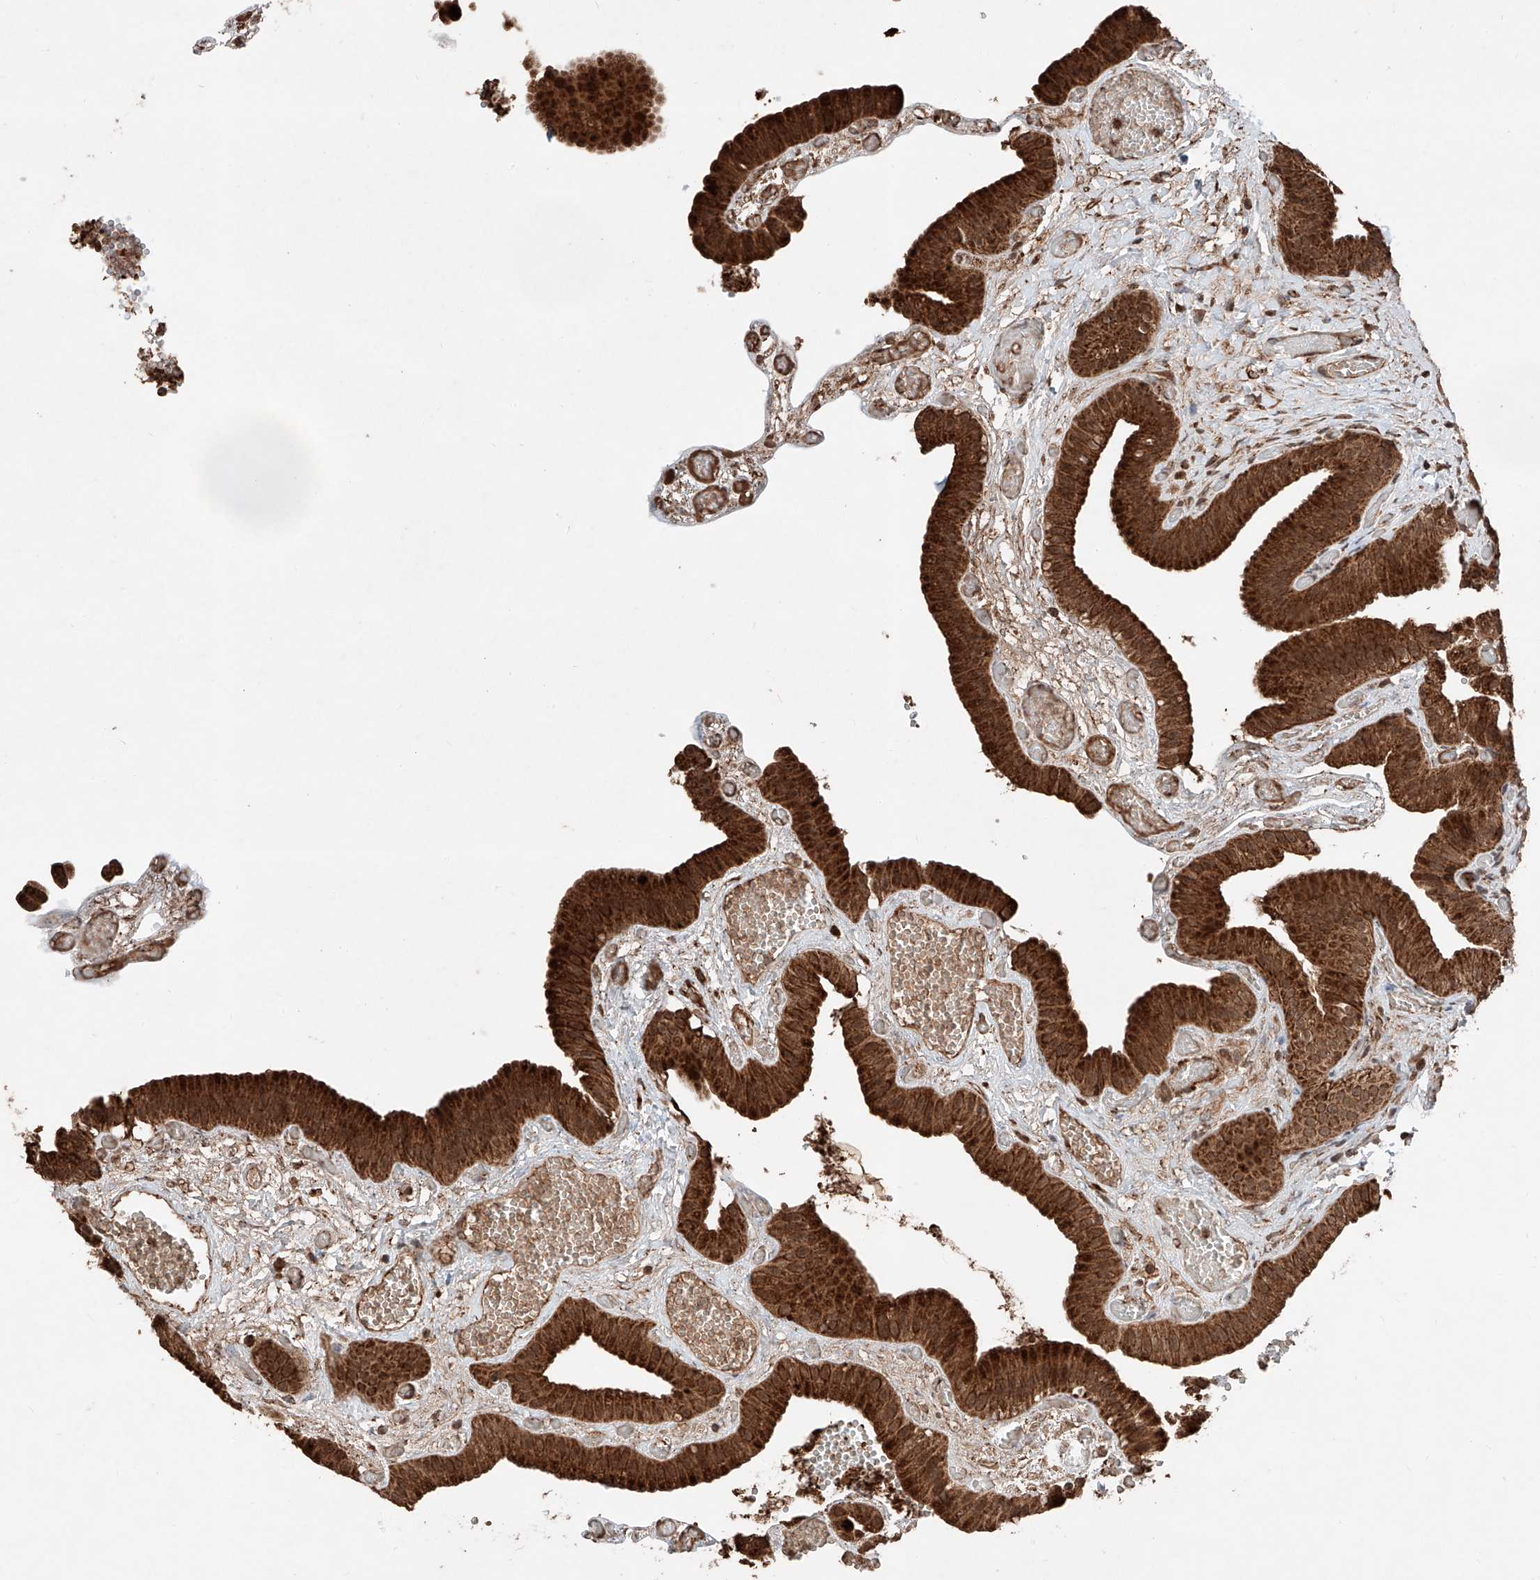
{"staining": {"intensity": "strong", "quantity": ">75%", "location": "cytoplasmic/membranous,nuclear"}, "tissue": "gallbladder", "cell_type": "Glandular cells", "image_type": "normal", "snomed": [{"axis": "morphology", "description": "Normal tissue, NOS"}, {"axis": "topography", "description": "Gallbladder"}], "caption": "Glandular cells exhibit high levels of strong cytoplasmic/membranous,nuclear positivity in approximately >75% of cells in benign human gallbladder.", "gene": "ZSCAN29", "patient": {"sex": "female", "age": 64}}